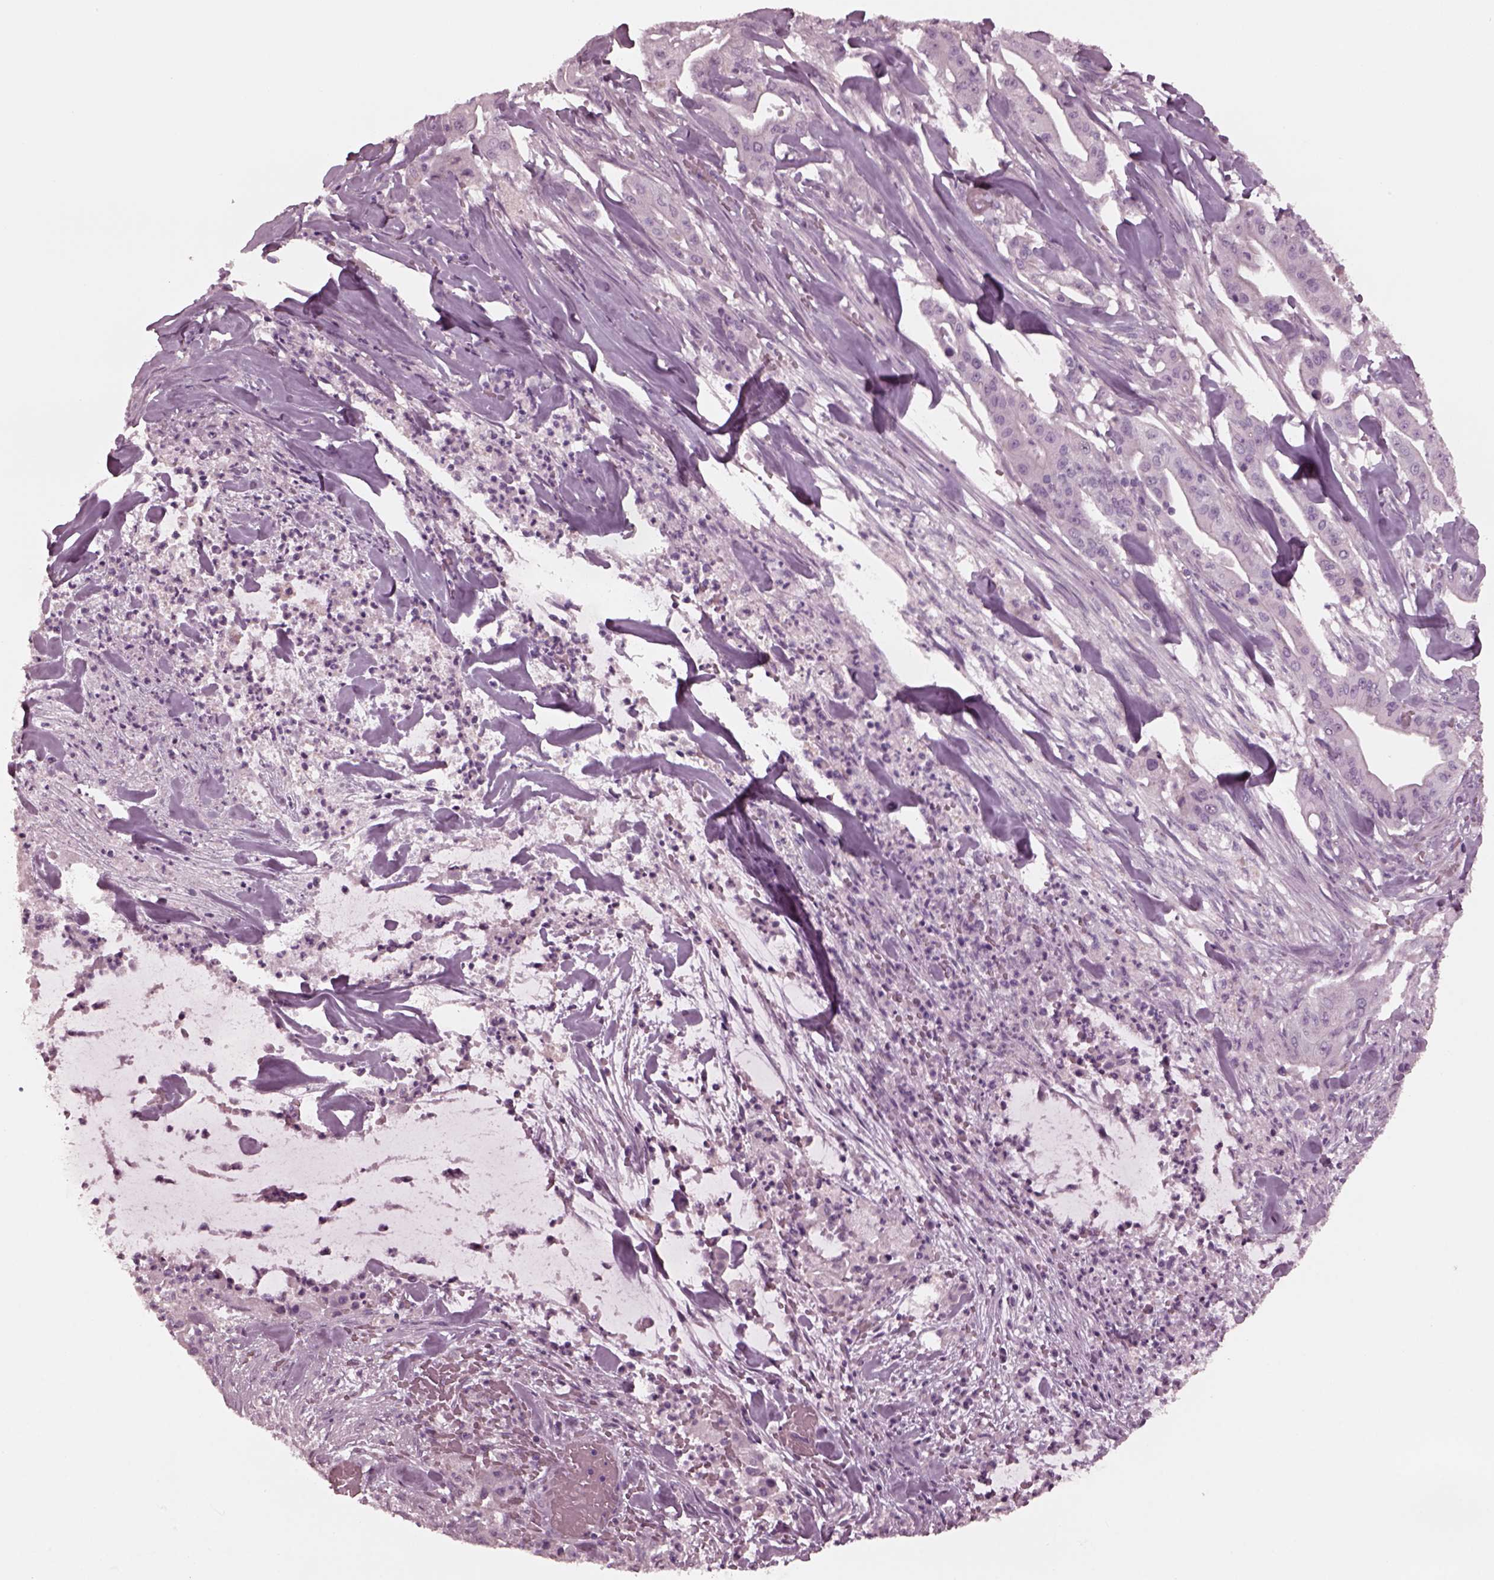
{"staining": {"intensity": "negative", "quantity": "none", "location": "none"}, "tissue": "pancreatic cancer", "cell_type": "Tumor cells", "image_type": "cancer", "snomed": [{"axis": "morphology", "description": "Normal tissue, NOS"}, {"axis": "morphology", "description": "Inflammation, NOS"}, {"axis": "morphology", "description": "Adenocarcinoma, NOS"}, {"axis": "topography", "description": "Pancreas"}], "caption": "This is an IHC photomicrograph of human pancreatic adenocarcinoma. There is no positivity in tumor cells.", "gene": "YY2", "patient": {"sex": "male", "age": 57}}